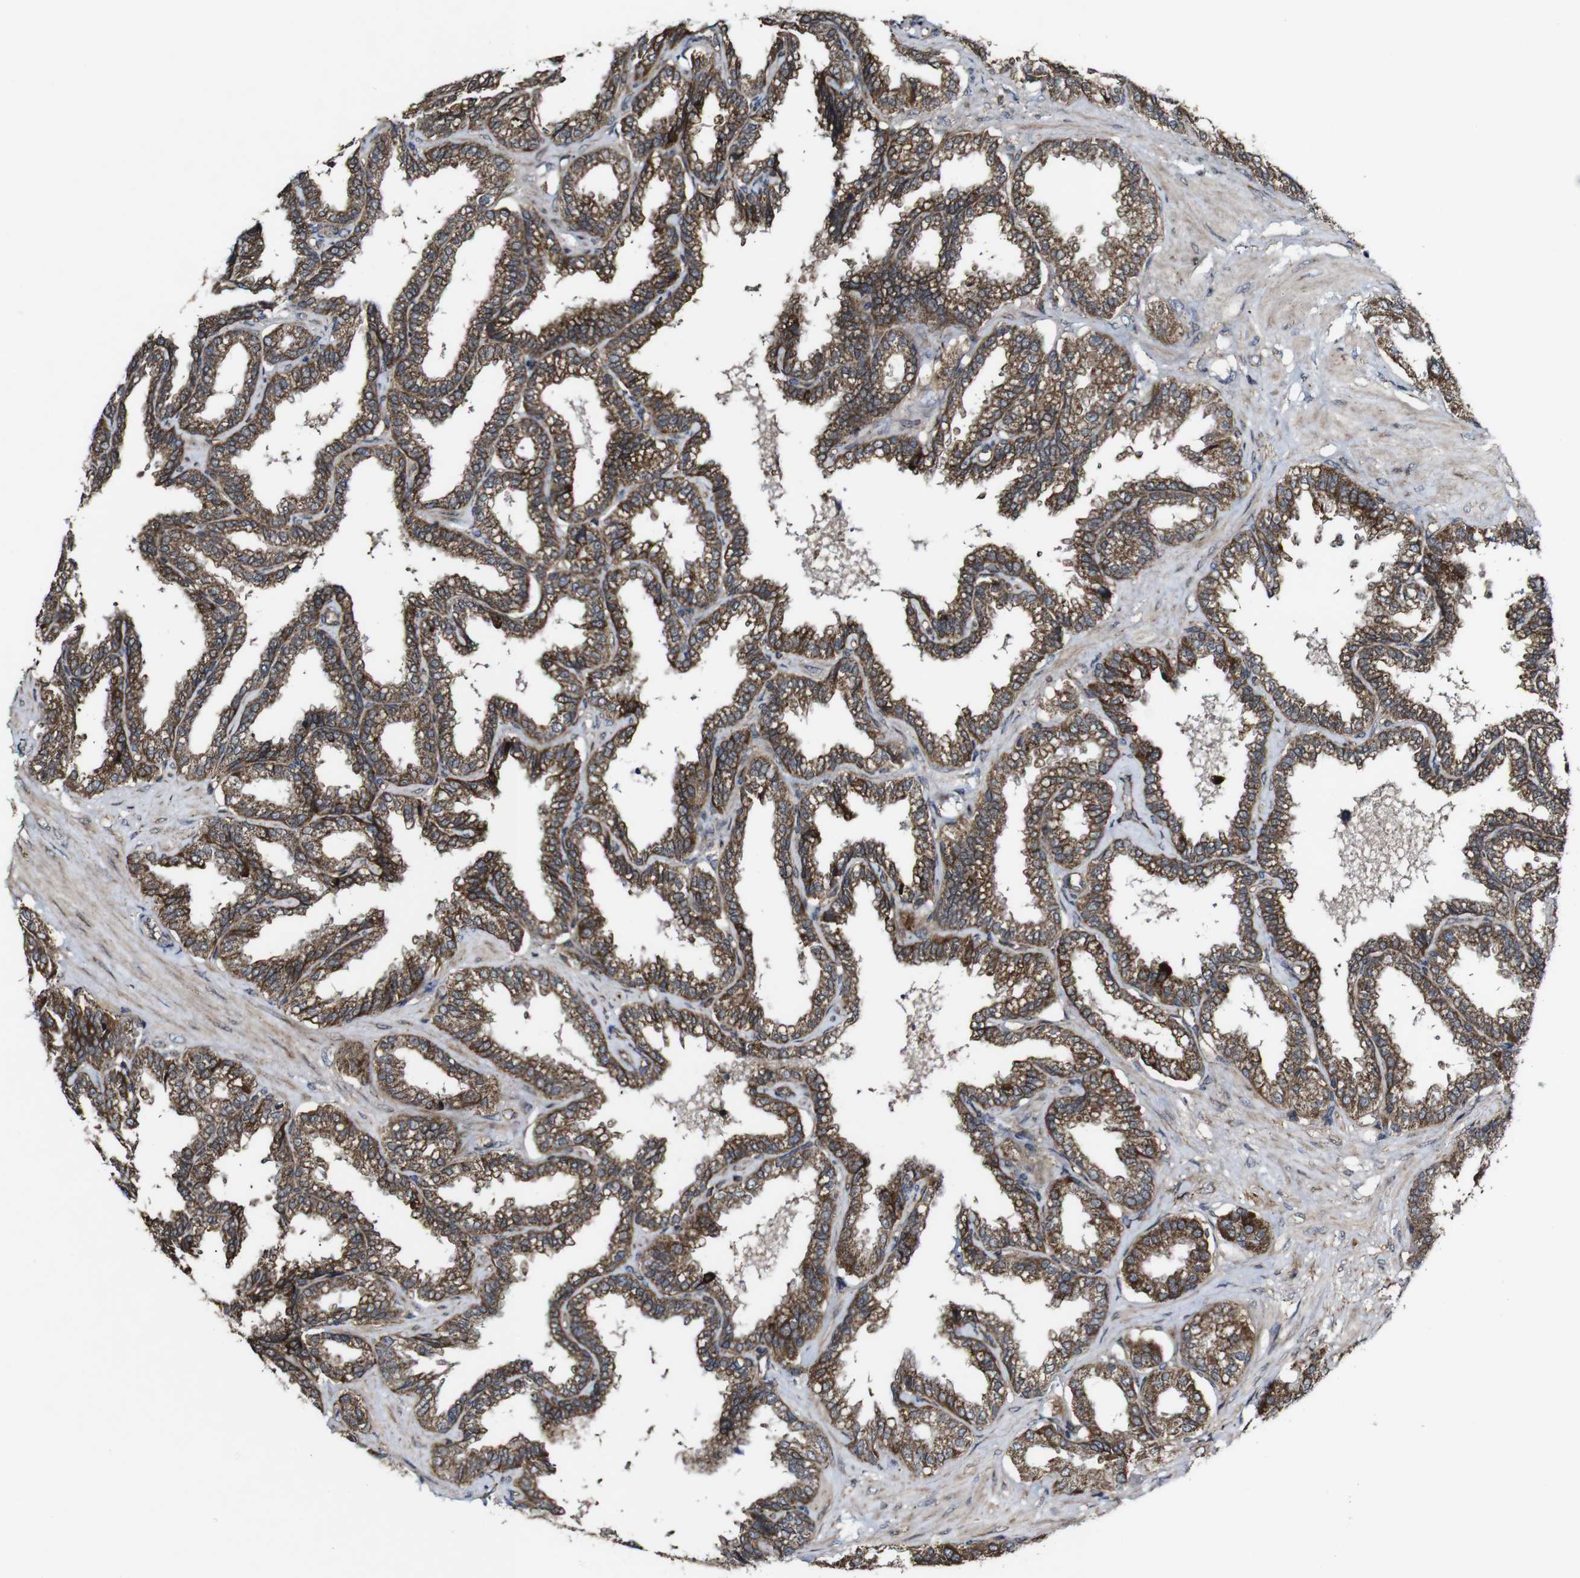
{"staining": {"intensity": "strong", "quantity": "25%-75%", "location": "cytoplasmic/membranous"}, "tissue": "seminal vesicle", "cell_type": "Glandular cells", "image_type": "normal", "snomed": [{"axis": "morphology", "description": "Normal tissue, NOS"}, {"axis": "topography", "description": "Seminal veicle"}], "caption": "Benign seminal vesicle demonstrates strong cytoplasmic/membranous staining in about 25%-75% of glandular cells.", "gene": "BTN3A3", "patient": {"sex": "male", "age": 46}}